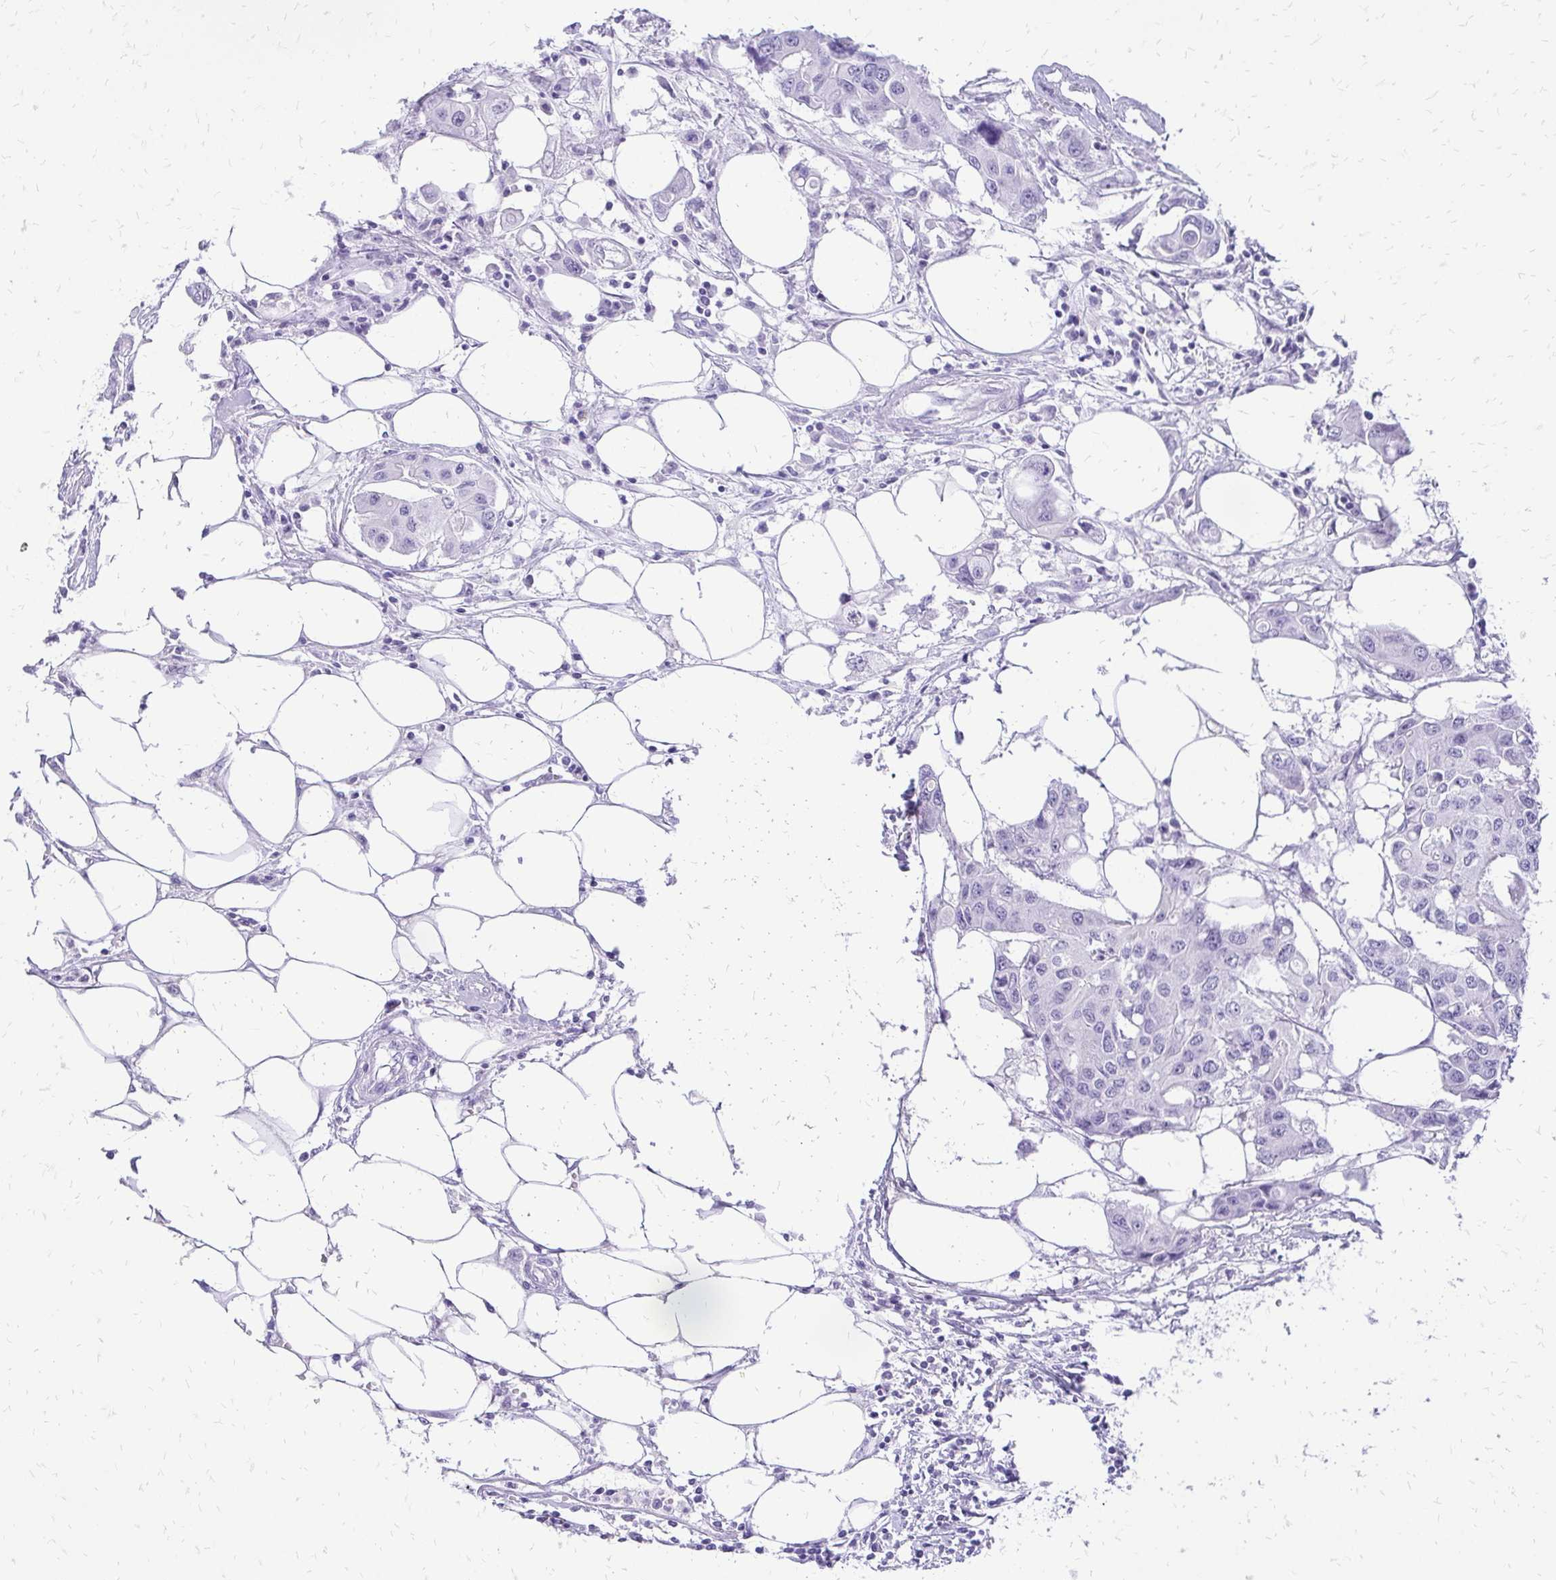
{"staining": {"intensity": "negative", "quantity": "none", "location": "none"}, "tissue": "colorectal cancer", "cell_type": "Tumor cells", "image_type": "cancer", "snomed": [{"axis": "morphology", "description": "Adenocarcinoma, NOS"}, {"axis": "topography", "description": "Colon"}], "caption": "Immunohistochemistry image of neoplastic tissue: human colorectal adenocarcinoma stained with DAB reveals no significant protein staining in tumor cells.", "gene": "SLC32A1", "patient": {"sex": "male", "age": 77}}